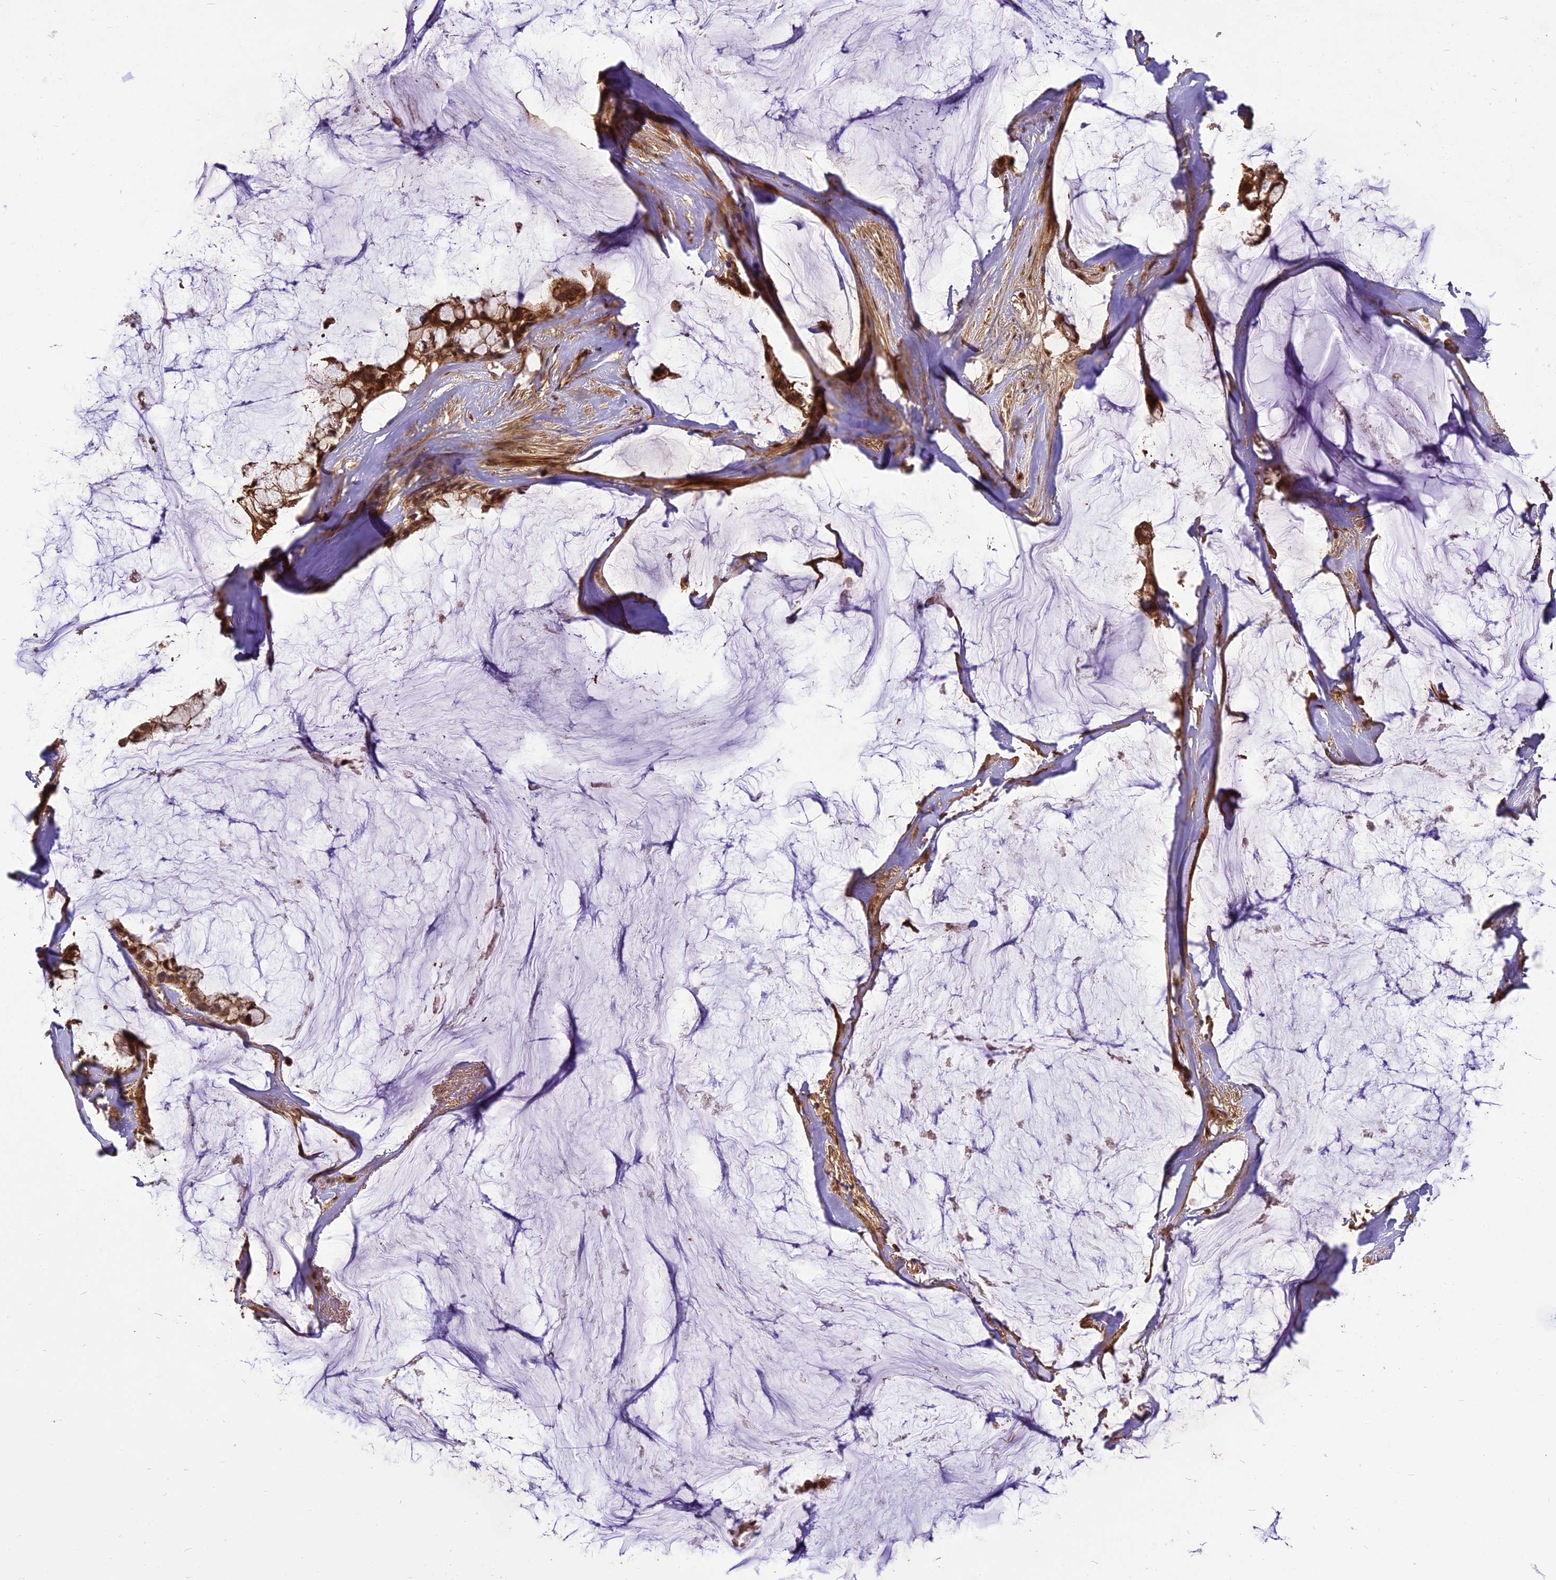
{"staining": {"intensity": "moderate", "quantity": ">75%", "location": "cytoplasmic/membranous"}, "tissue": "ovarian cancer", "cell_type": "Tumor cells", "image_type": "cancer", "snomed": [{"axis": "morphology", "description": "Cystadenocarcinoma, mucinous, NOS"}, {"axis": "topography", "description": "Ovary"}], "caption": "A brown stain highlights moderate cytoplasmic/membranous staining of a protein in human mucinous cystadenocarcinoma (ovarian) tumor cells. The protein of interest is stained brown, and the nuclei are stained in blue (DAB (3,3'-diaminobenzidine) IHC with brightfield microscopy, high magnification).", "gene": "BCDIN3D", "patient": {"sex": "female", "age": 39}}